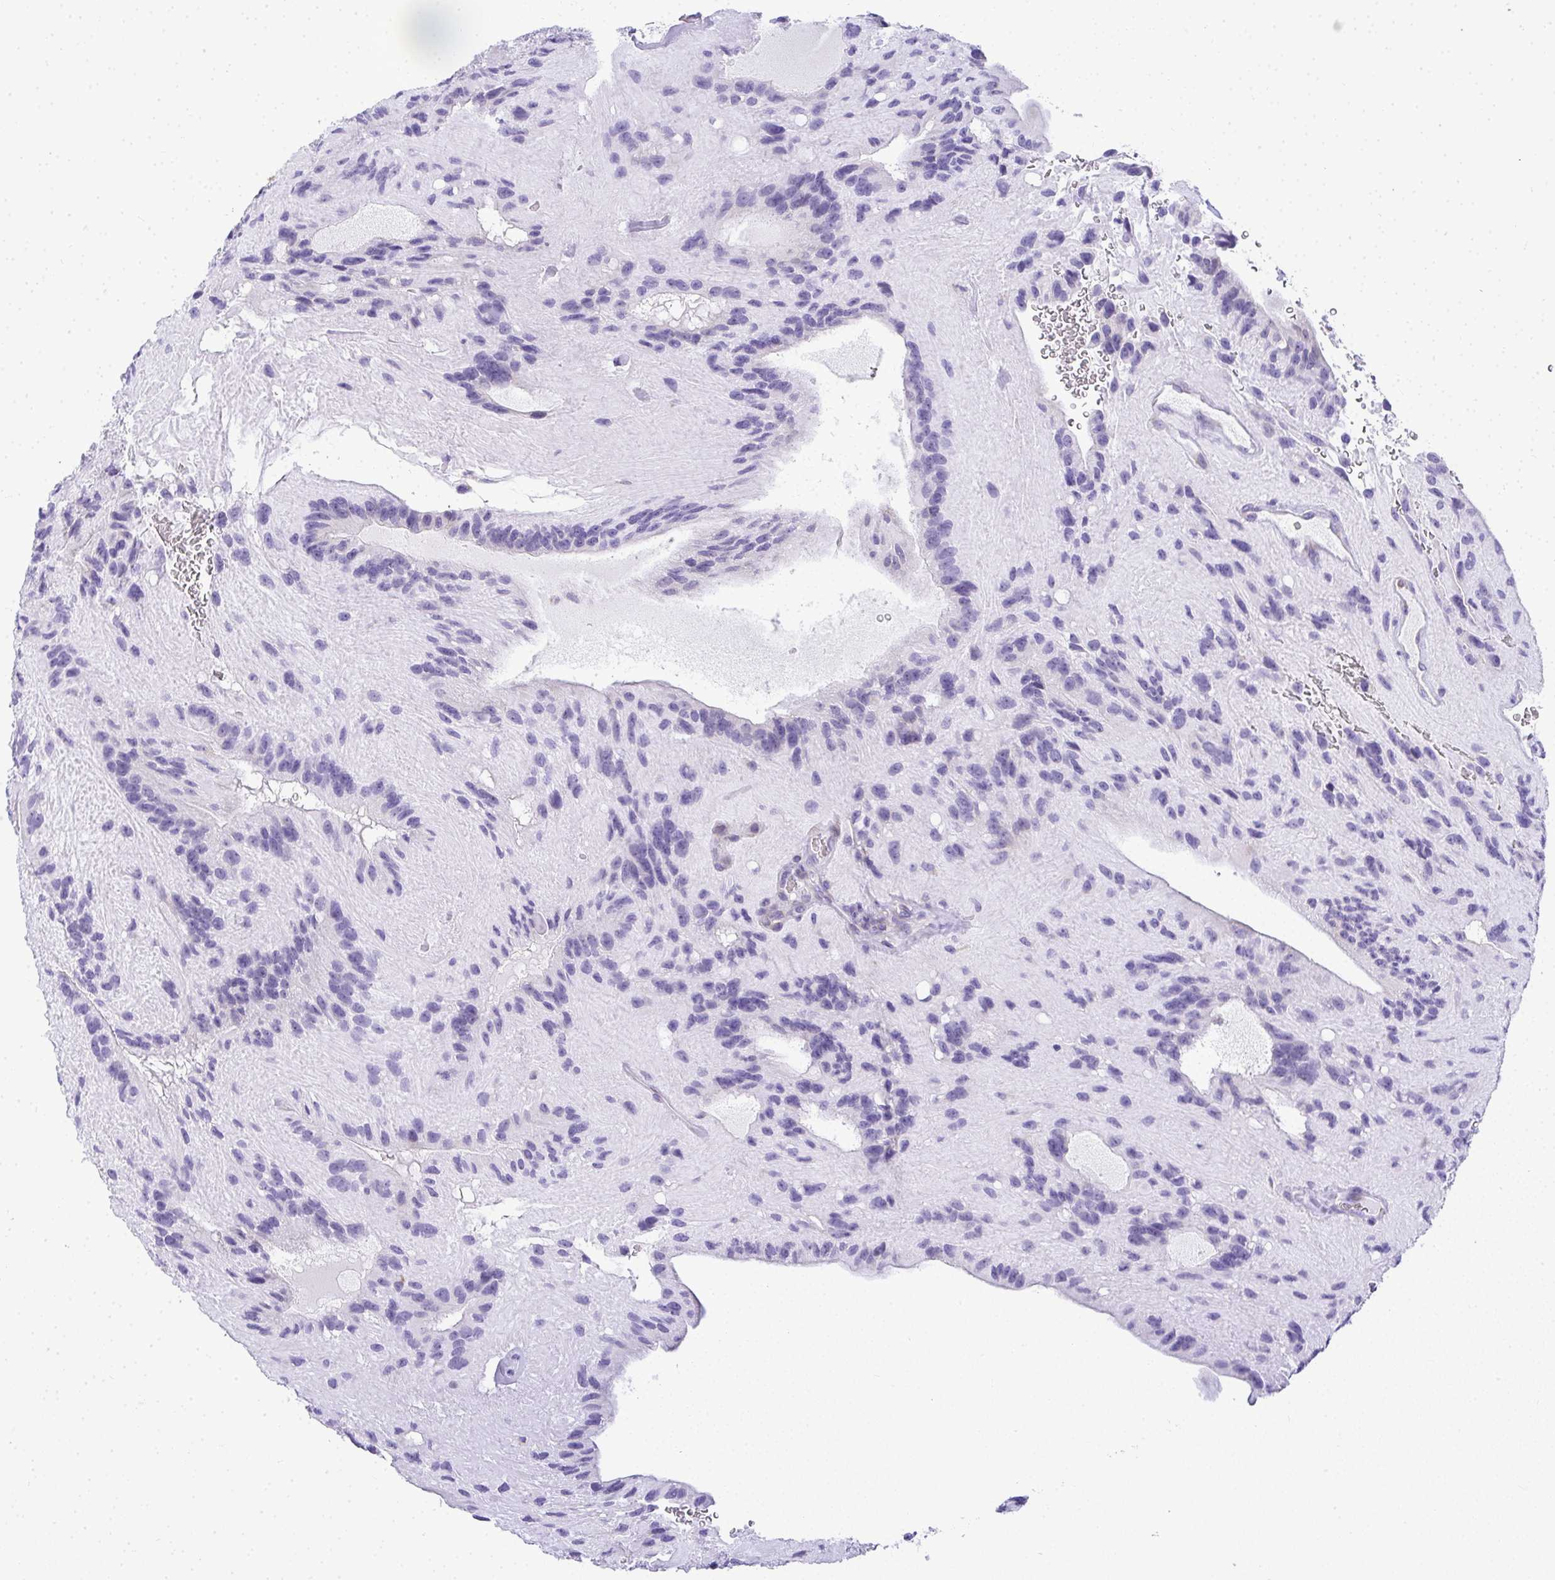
{"staining": {"intensity": "negative", "quantity": "none", "location": "none"}, "tissue": "glioma", "cell_type": "Tumor cells", "image_type": "cancer", "snomed": [{"axis": "morphology", "description": "Glioma, malignant, Low grade"}, {"axis": "topography", "description": "Brain"}], "caption": "Protein analysis of malignant glioma (low-grade) demonstrates no significant staining in tumor cells.", "gene": "ADRA2C", "patient": {"sex": "male", "age": 31}}